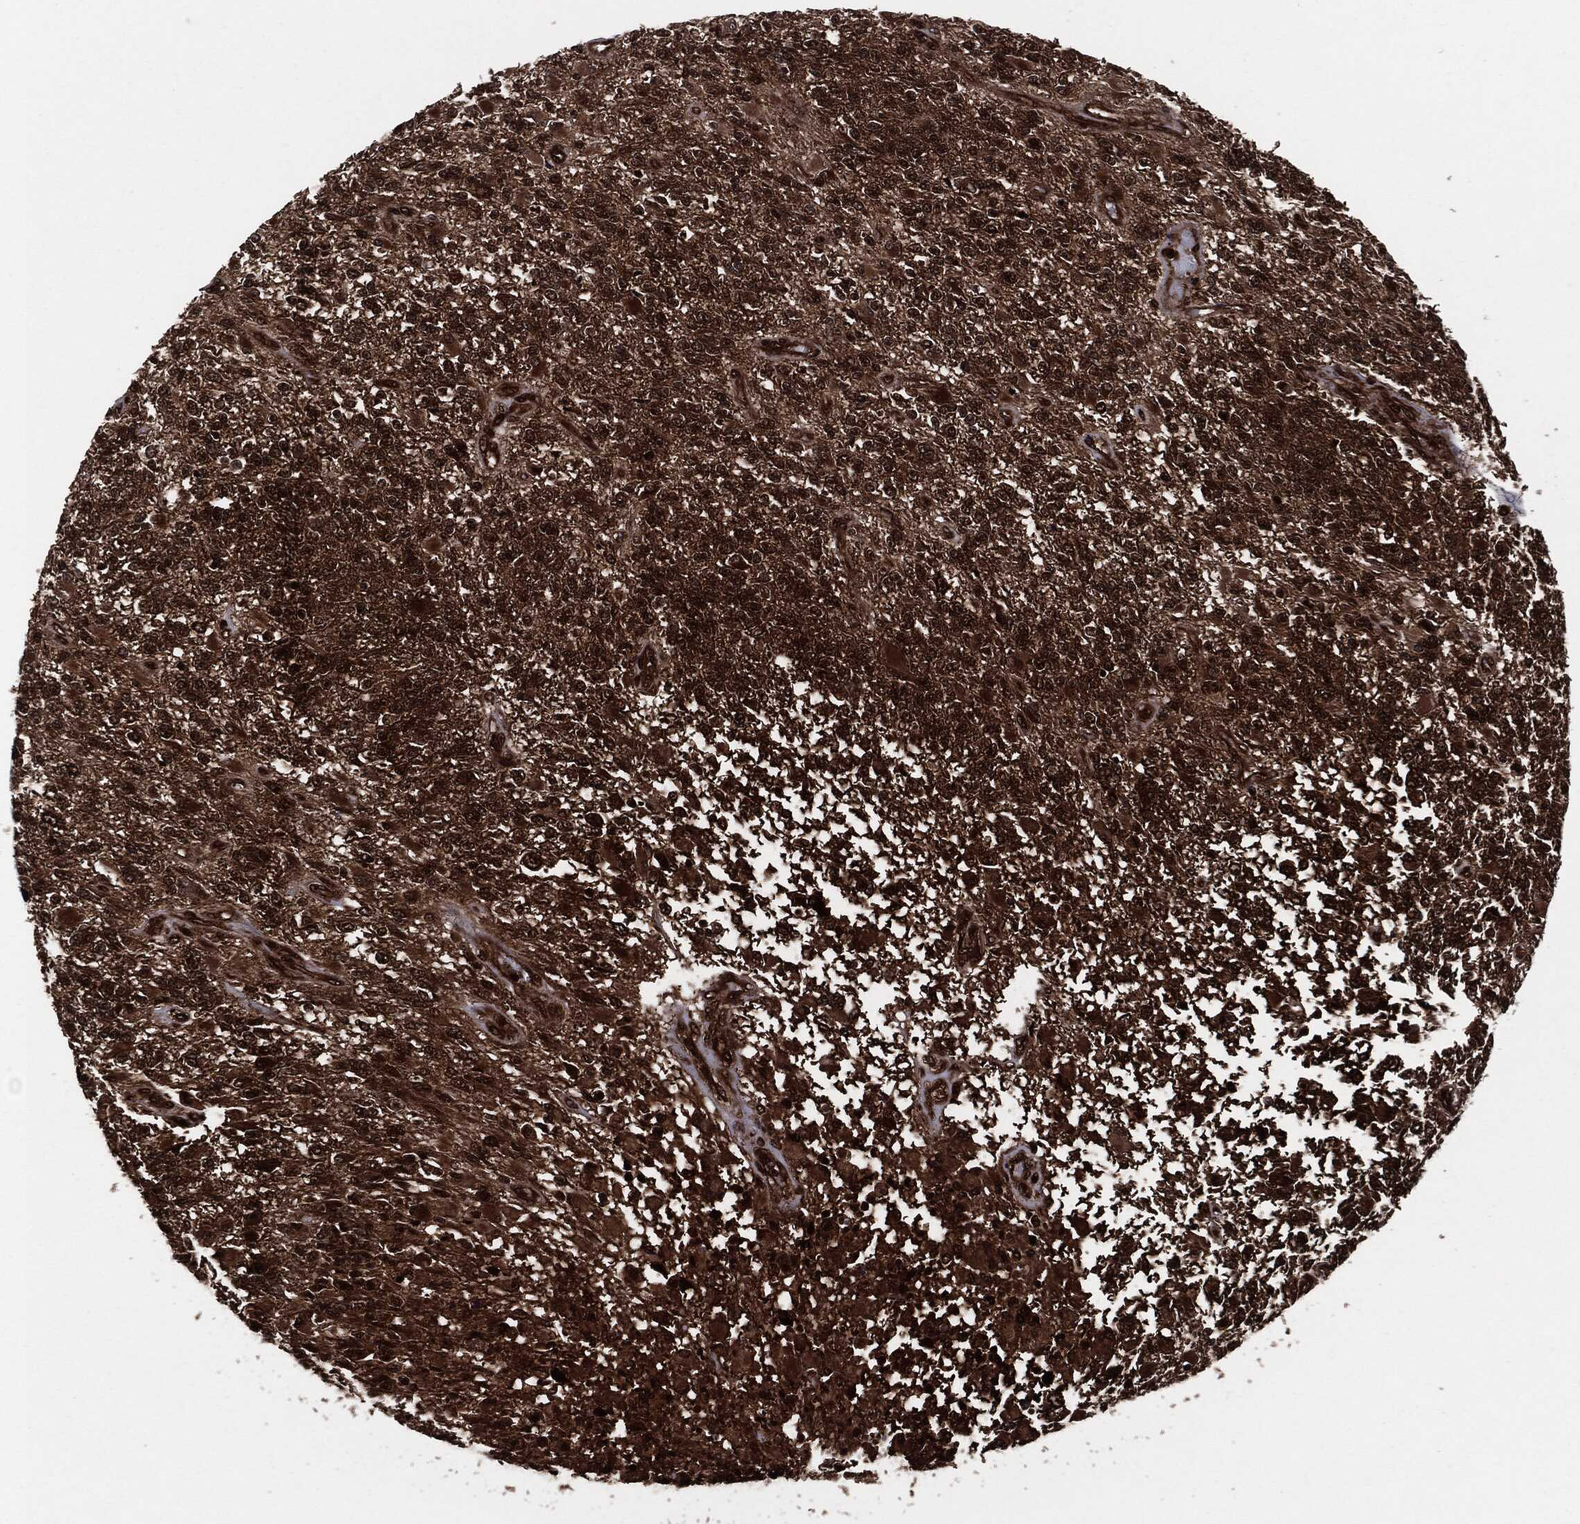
{"staining": {"intensity": "strong", "quantity": ">75%", "location": "cytoplasmic/membranous"}, "tissue": "glioma", "cell_type": "Tumor cells", "image_type": "cancer", "snomed": [{"axis": "morphology", "description": "Glioma, malignant, High grade"}, {"axis": "topography", "description": "Brain"}], "caption": "Immunohistochemistry (IHC) image of neoplastic tissue: malignant glioma (high-grade) stained using IHC demonstrates high levels of strong protein expression localized specifically in the cytoplasmic/membranous of tumor cells, appearing as a cytoplasmic/membranous brown color.", "gene": "YWHAB", "patient": {"sex": "female", "age": 63}}